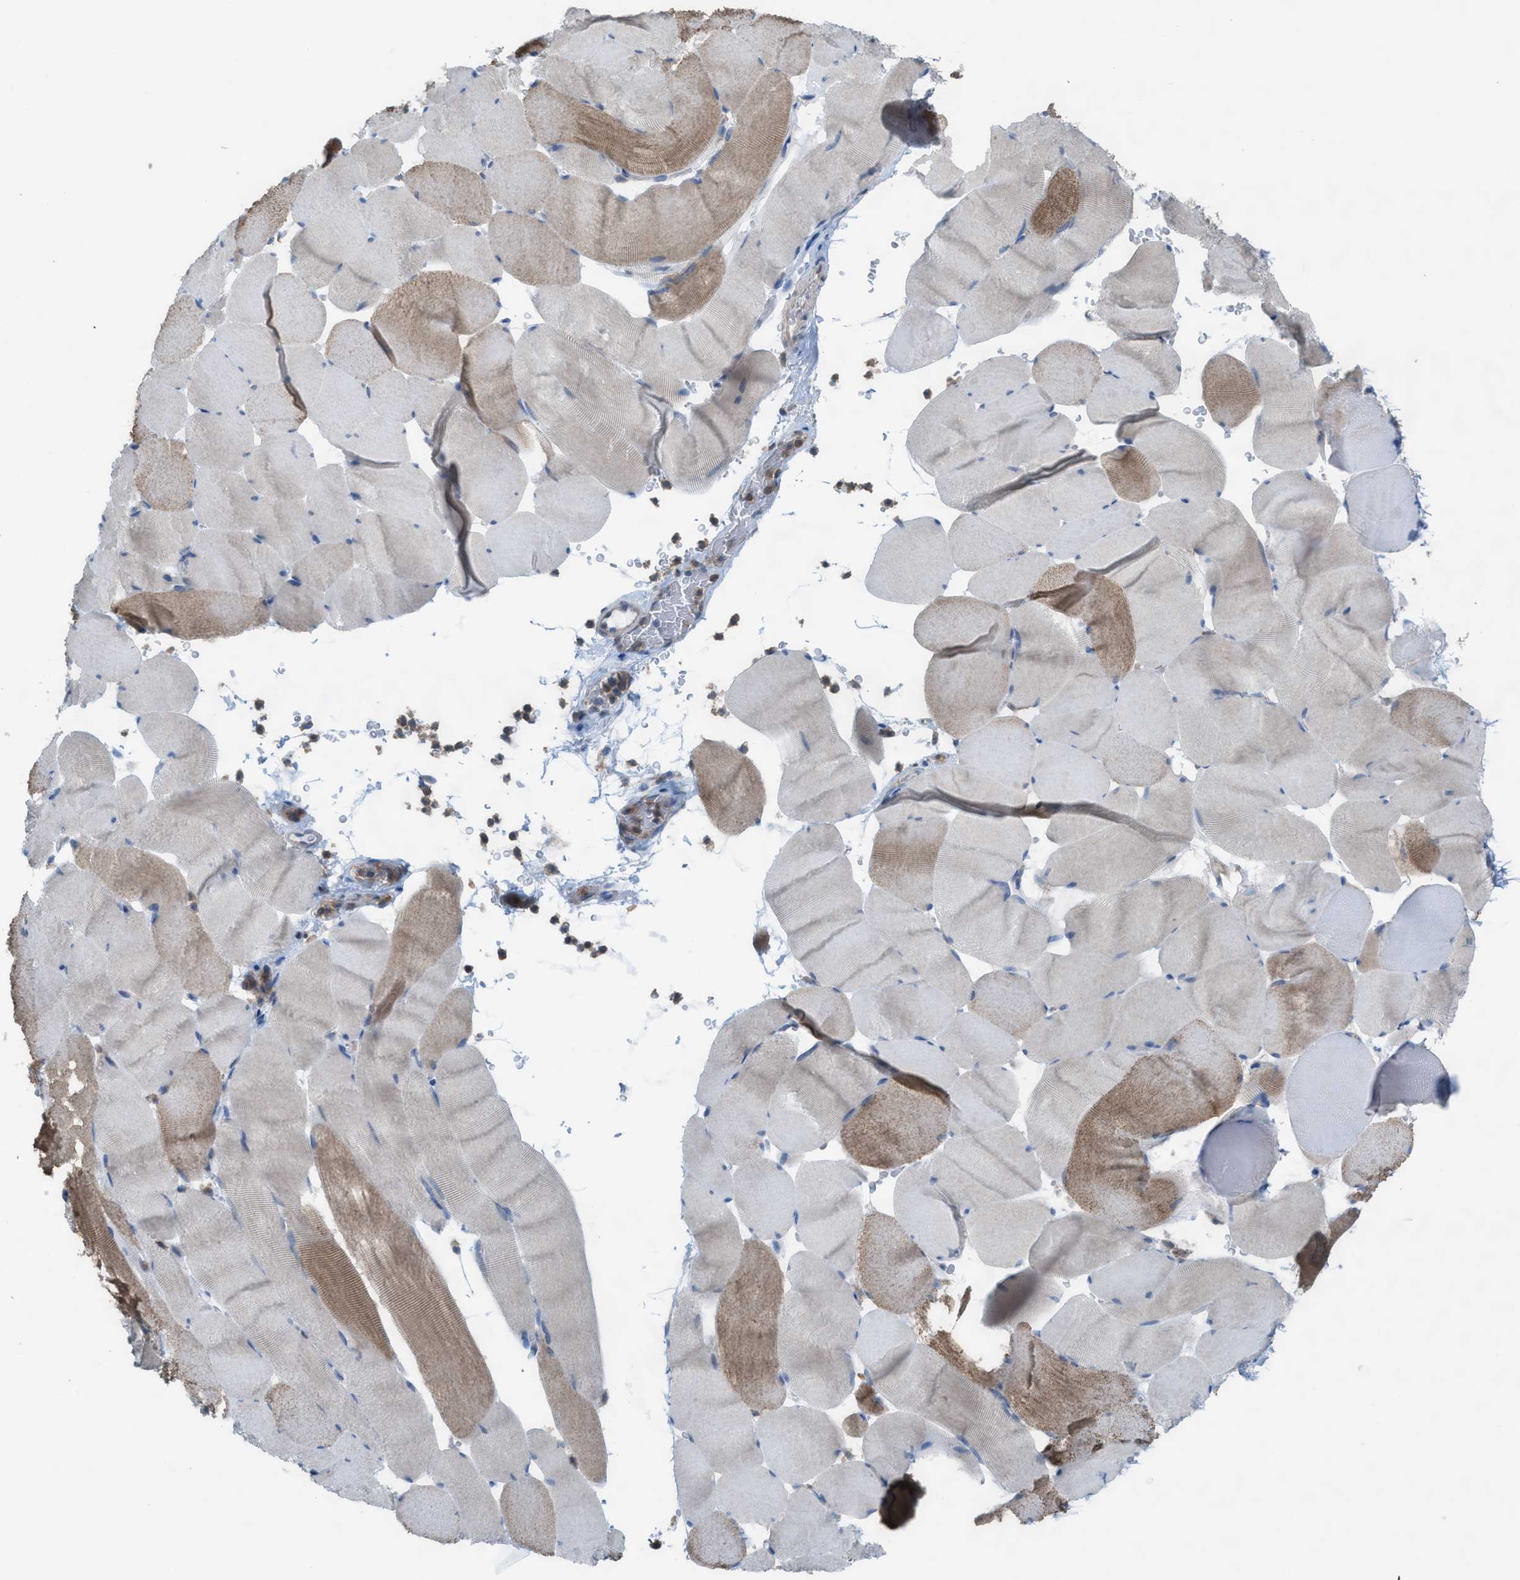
{"staining": {"intensity": "moderate", "quantity": "25%-75%", "location": "cytoplasmic/membranous"}, "tissue": "skeletal muscle", "cell_type": "Myocytes", "image_type": "normal", "snomed": [{"axis": "morphology", "description": "Normal tissue, NOS"}, {"axis": "topography", "description": "Skeletal muscle"}], "caption": "Immunohistochemistry histopathology image of unremarkable human skeletal muscle stained for a protein (brown), which demonstrates medium levels of moderate cytoplasmic/membranous expression in about 25%-75% of myocytes.", "gene": "PLAA", "patient": {"sex": "male", "age": 62}}